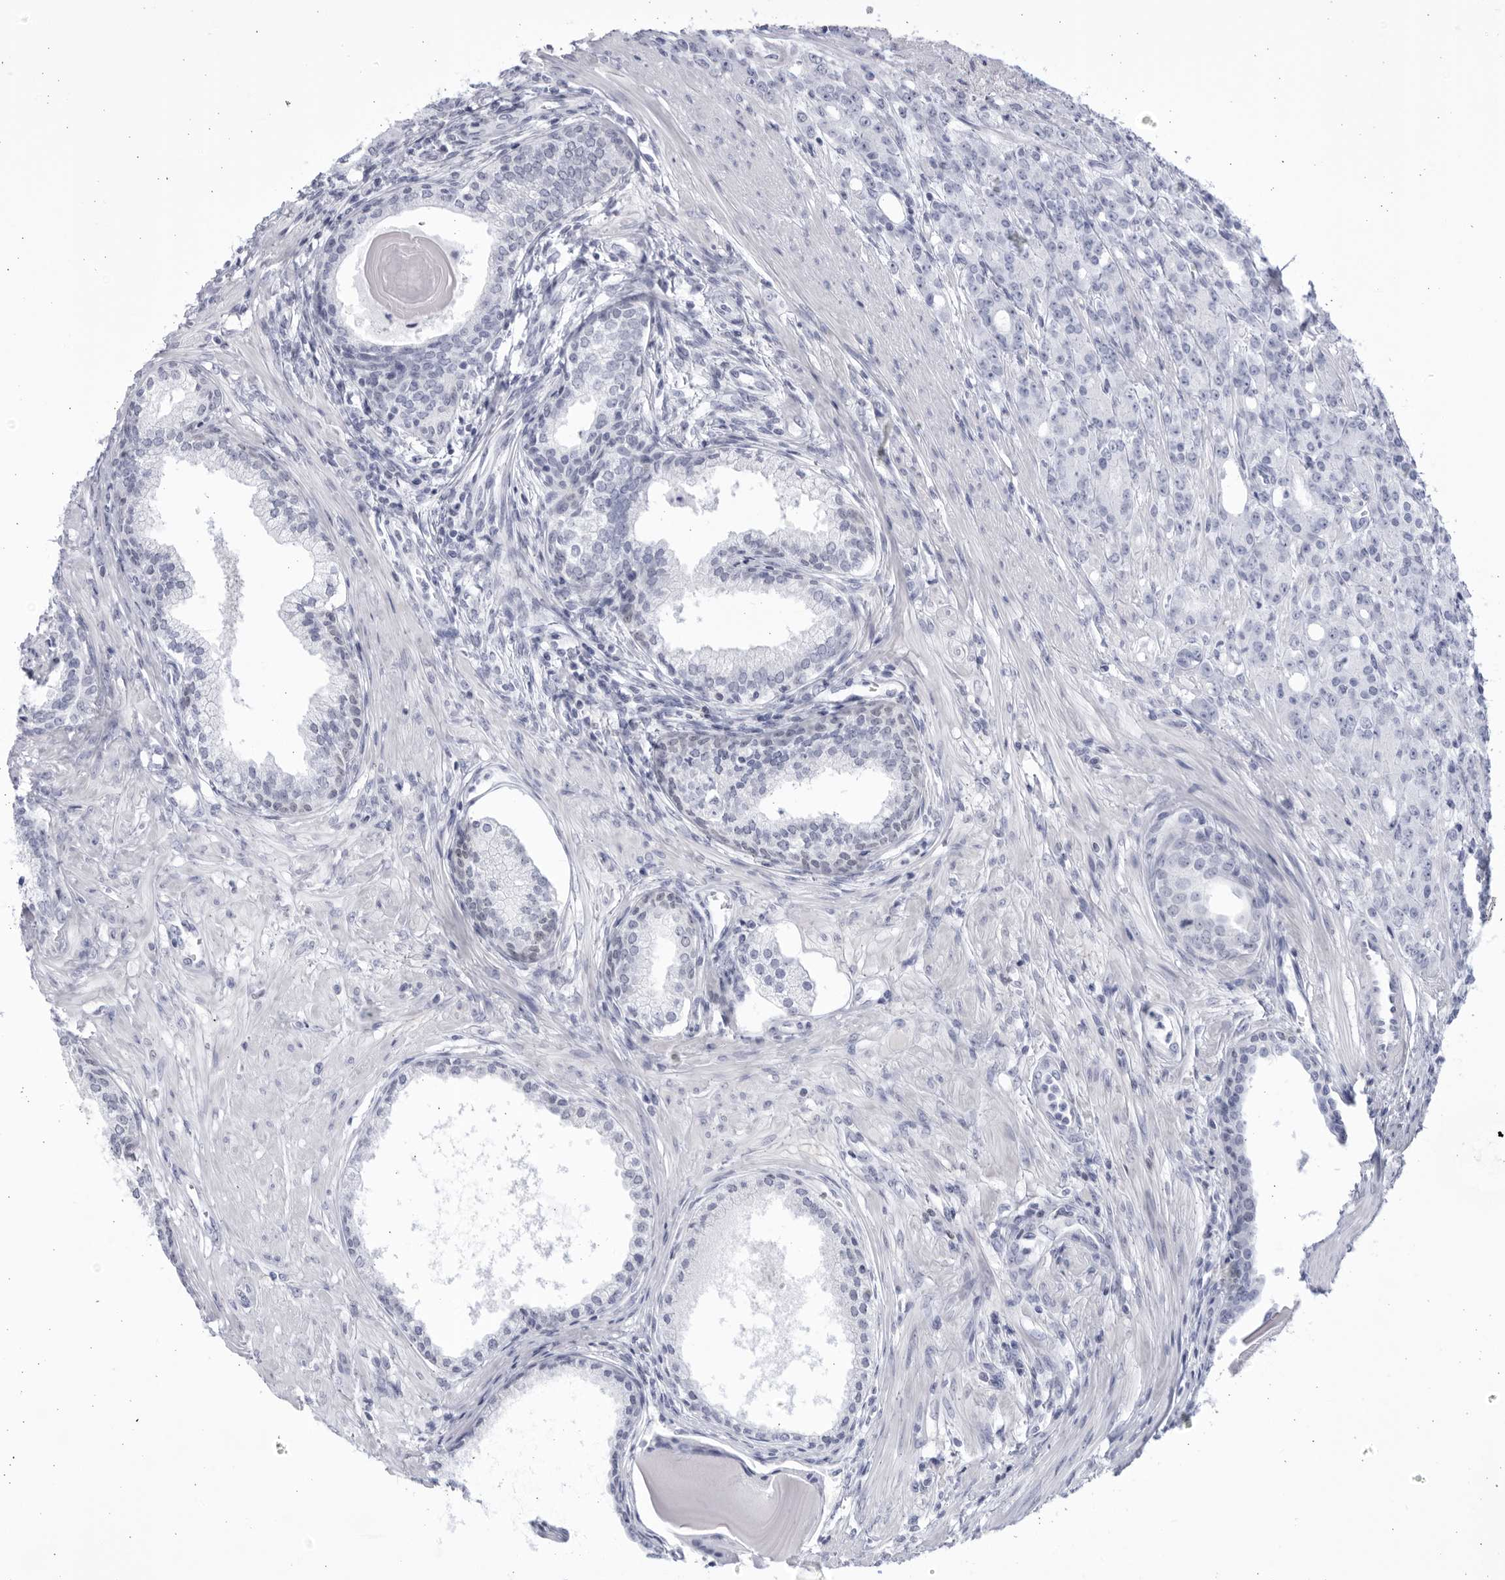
{"staining": {"intensity": "negative", "quantity": "none", "location": "none"}, "tissue": "prostate cancer", "cell_type": "Tumor cells", "image_type": "cancer", "snomed": [{"axis": "morphology", "description": "Adenocarcinoma, High grade"}, {"axis": "topography", "description": "Prostate"}], "caption": "Tumor cells are negative for protein expression in human adenocarcinoma (high-grade) (prostate). (Stains: DAB (3,3'-diaminobenzidine) IHC with hematoxylin counter stain, Microscopy: brightfield microscopy at high magnification).", "gene": "CCDC181", "patient": {"sex": "male", "age": 62}}